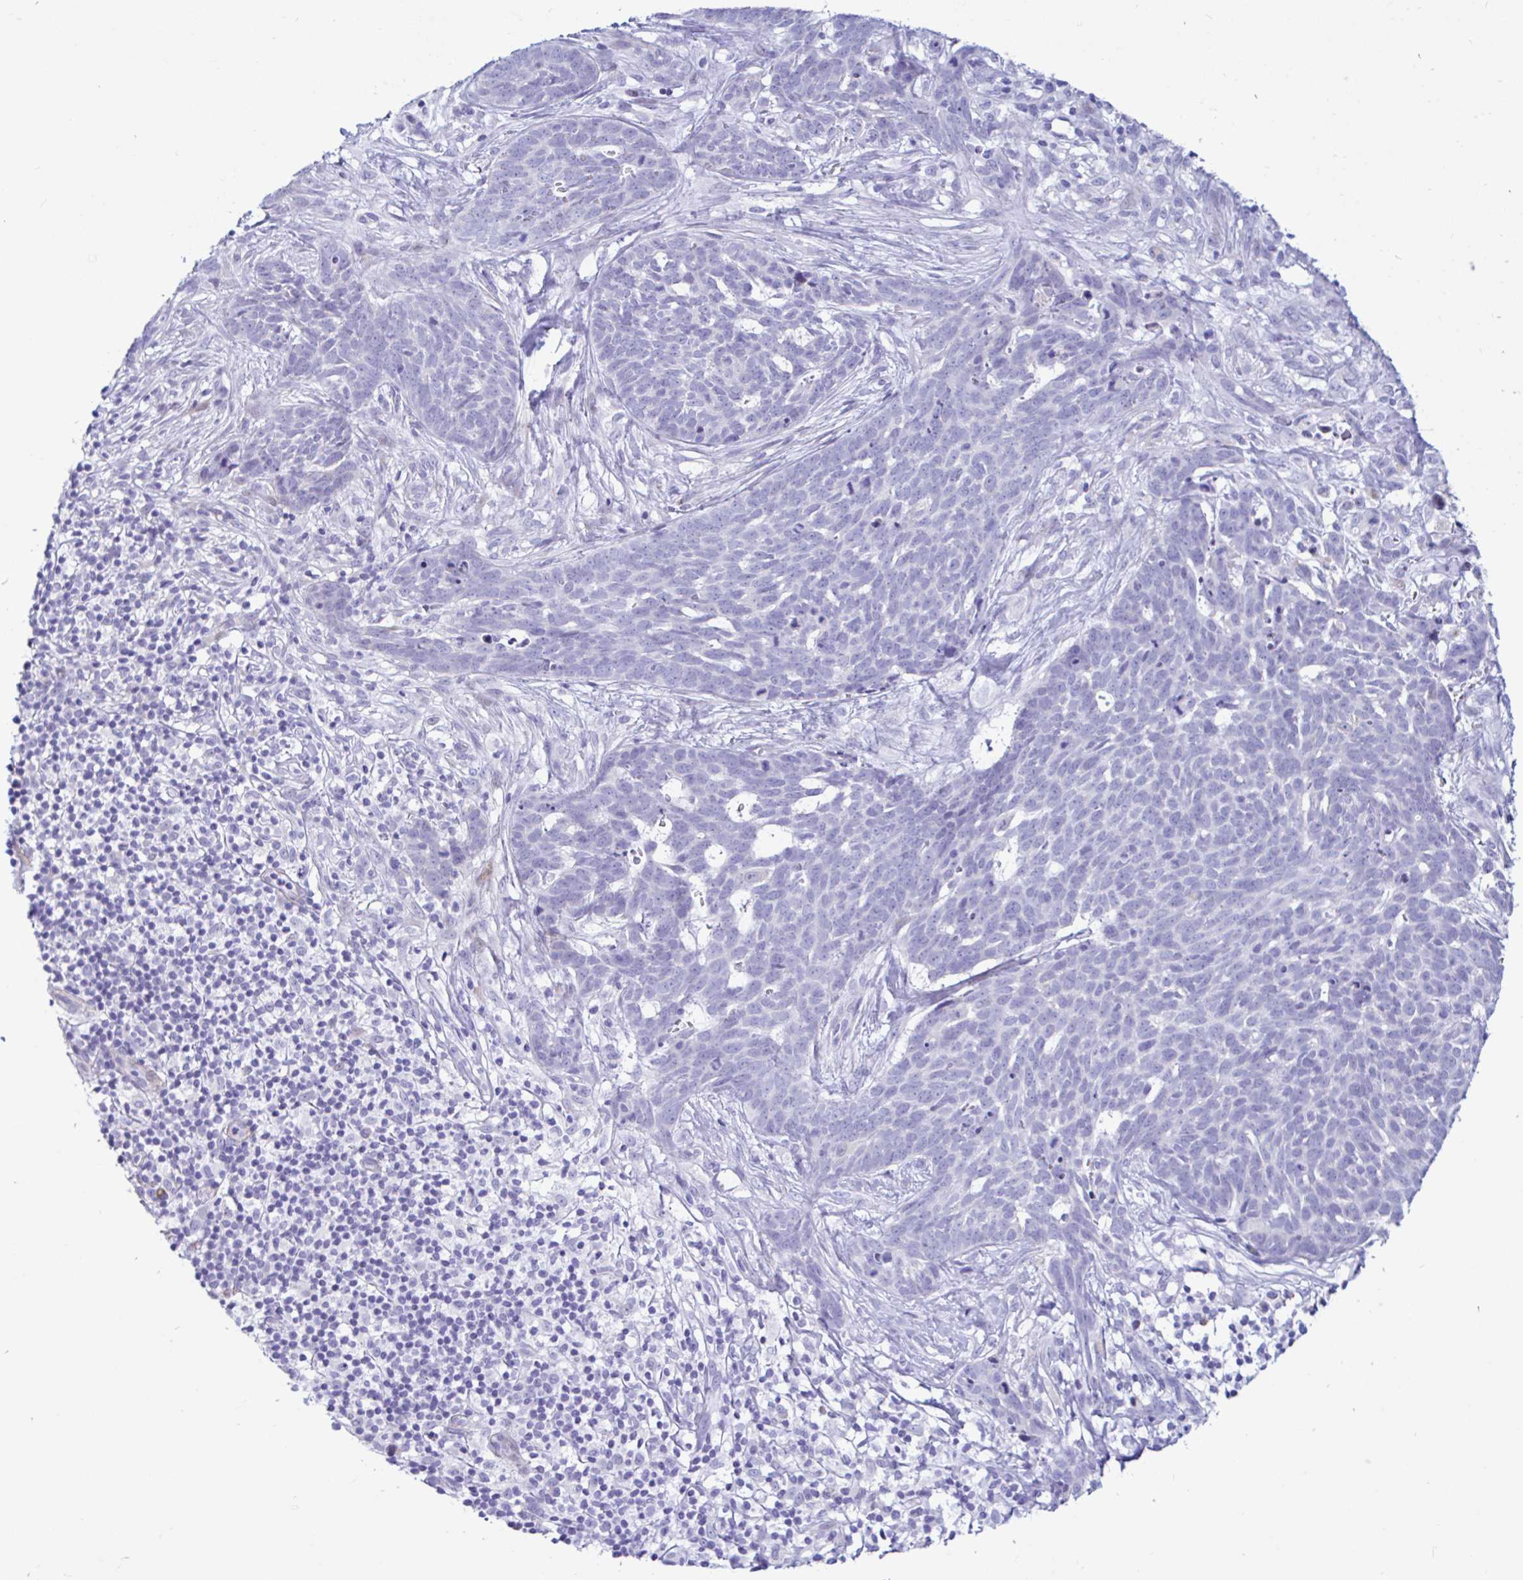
{"staining": {"intensity": "negative", "quantity": "none", "location": "none"}, "tissue": "skin cancer", "cell_type": "Tumor cells", "image_type": "cancer", "snomed": [{"axis": "morphology", "description": "Basal cell carcinoma"}, {"axis": "topography", "description": "Skin"}], "caption": "Human skin cancer stained for a protein using immunohistochemistry shows no staining in tumor cells.", "gene": "NBPF3", "patient": {"sex": "female", "age": 78}}